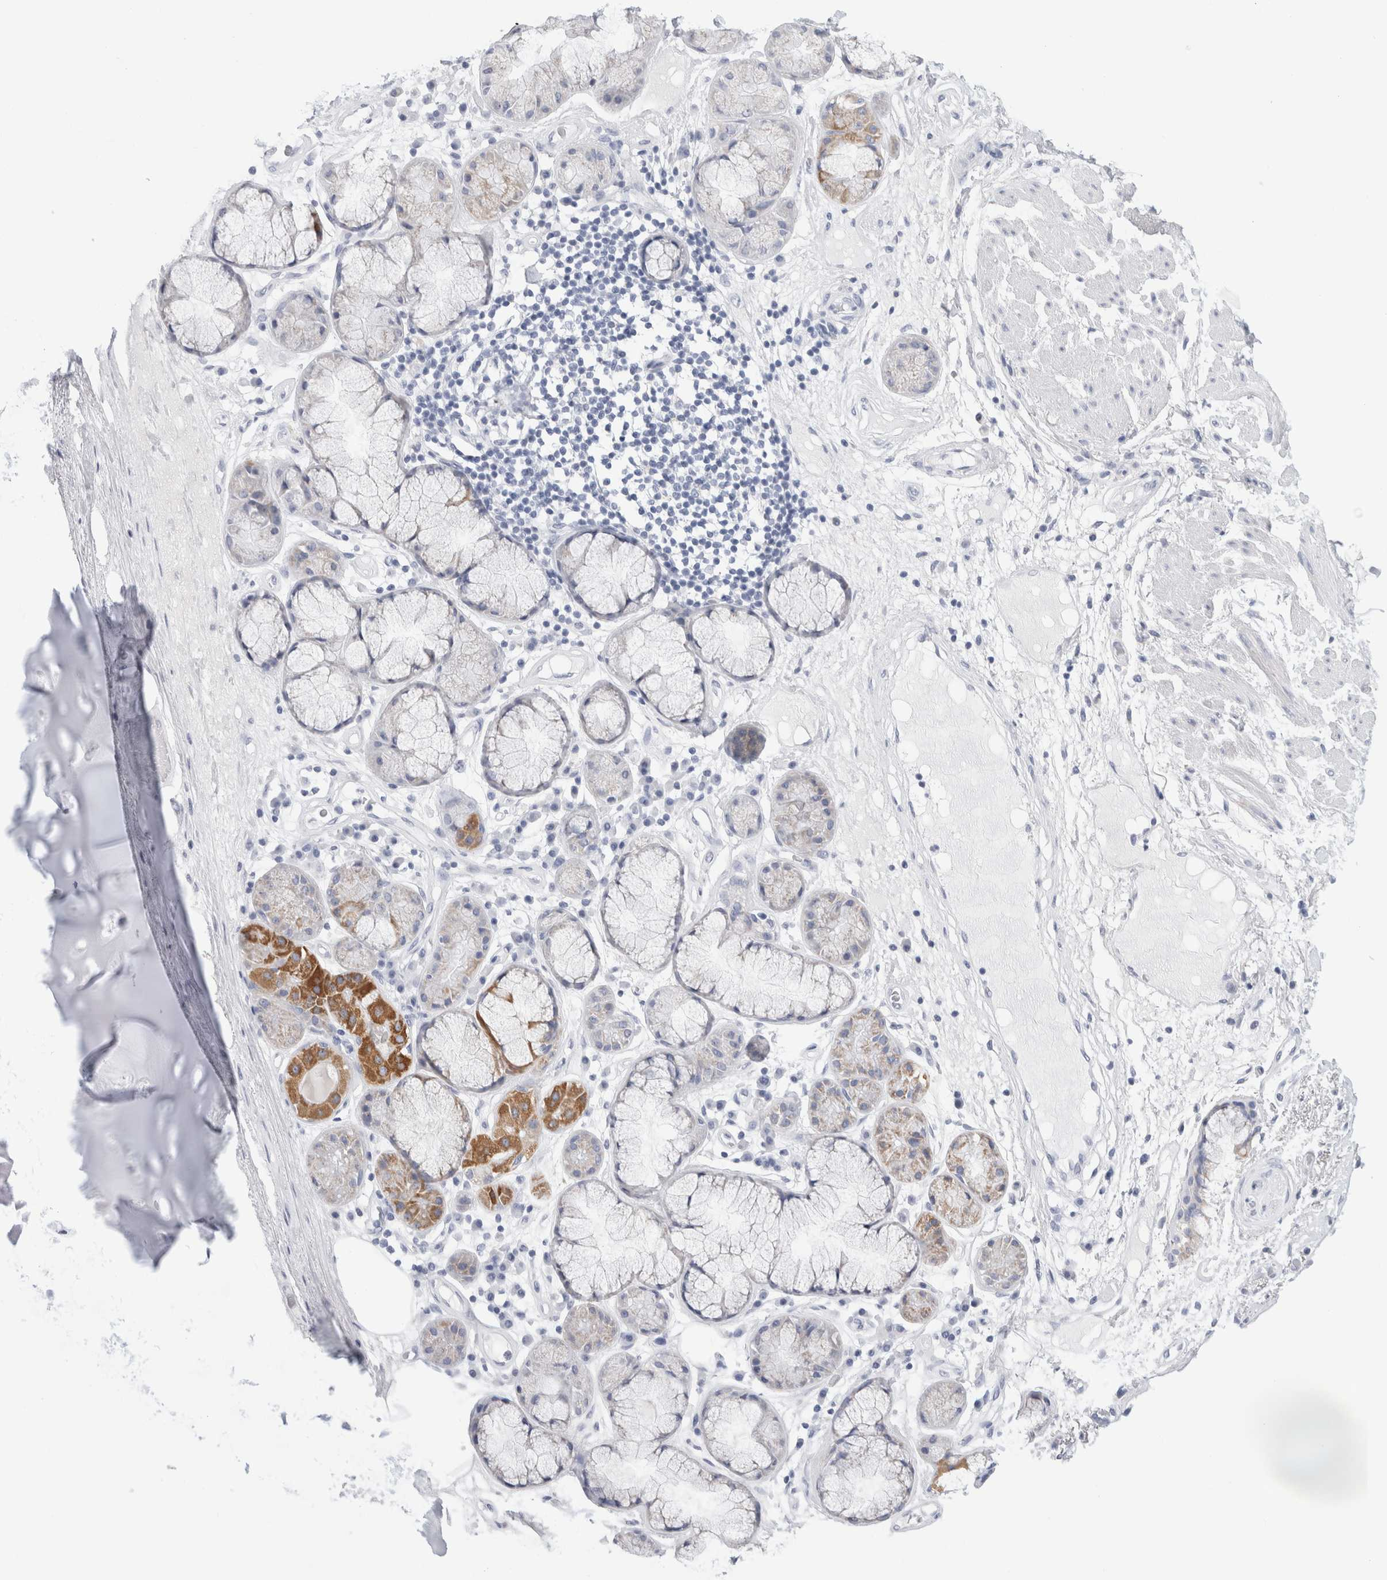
{"staining": {"intensity": "negative", "quantity": "none", "location": "none"}, "tissue": "adipose tissue", "cell_type": "Adipocytes", "image_type": "normal", "snomed": [{"axis": "morphology", "description": "Normal tissue, NOS"}, {"axis": "topography", "description": "Bronchus"}], "caption": "DAB immunohistochemical staining of benign adipose tissue shows no significant expression in adipocytes. The staining is performed using DAB (3,3'-diaminobenzidine) brown chromogen with nuclei counter-stained in using hematoxylin.", "gene": "ECHDC2", "patient": {"sex": "male", "age": 66}}